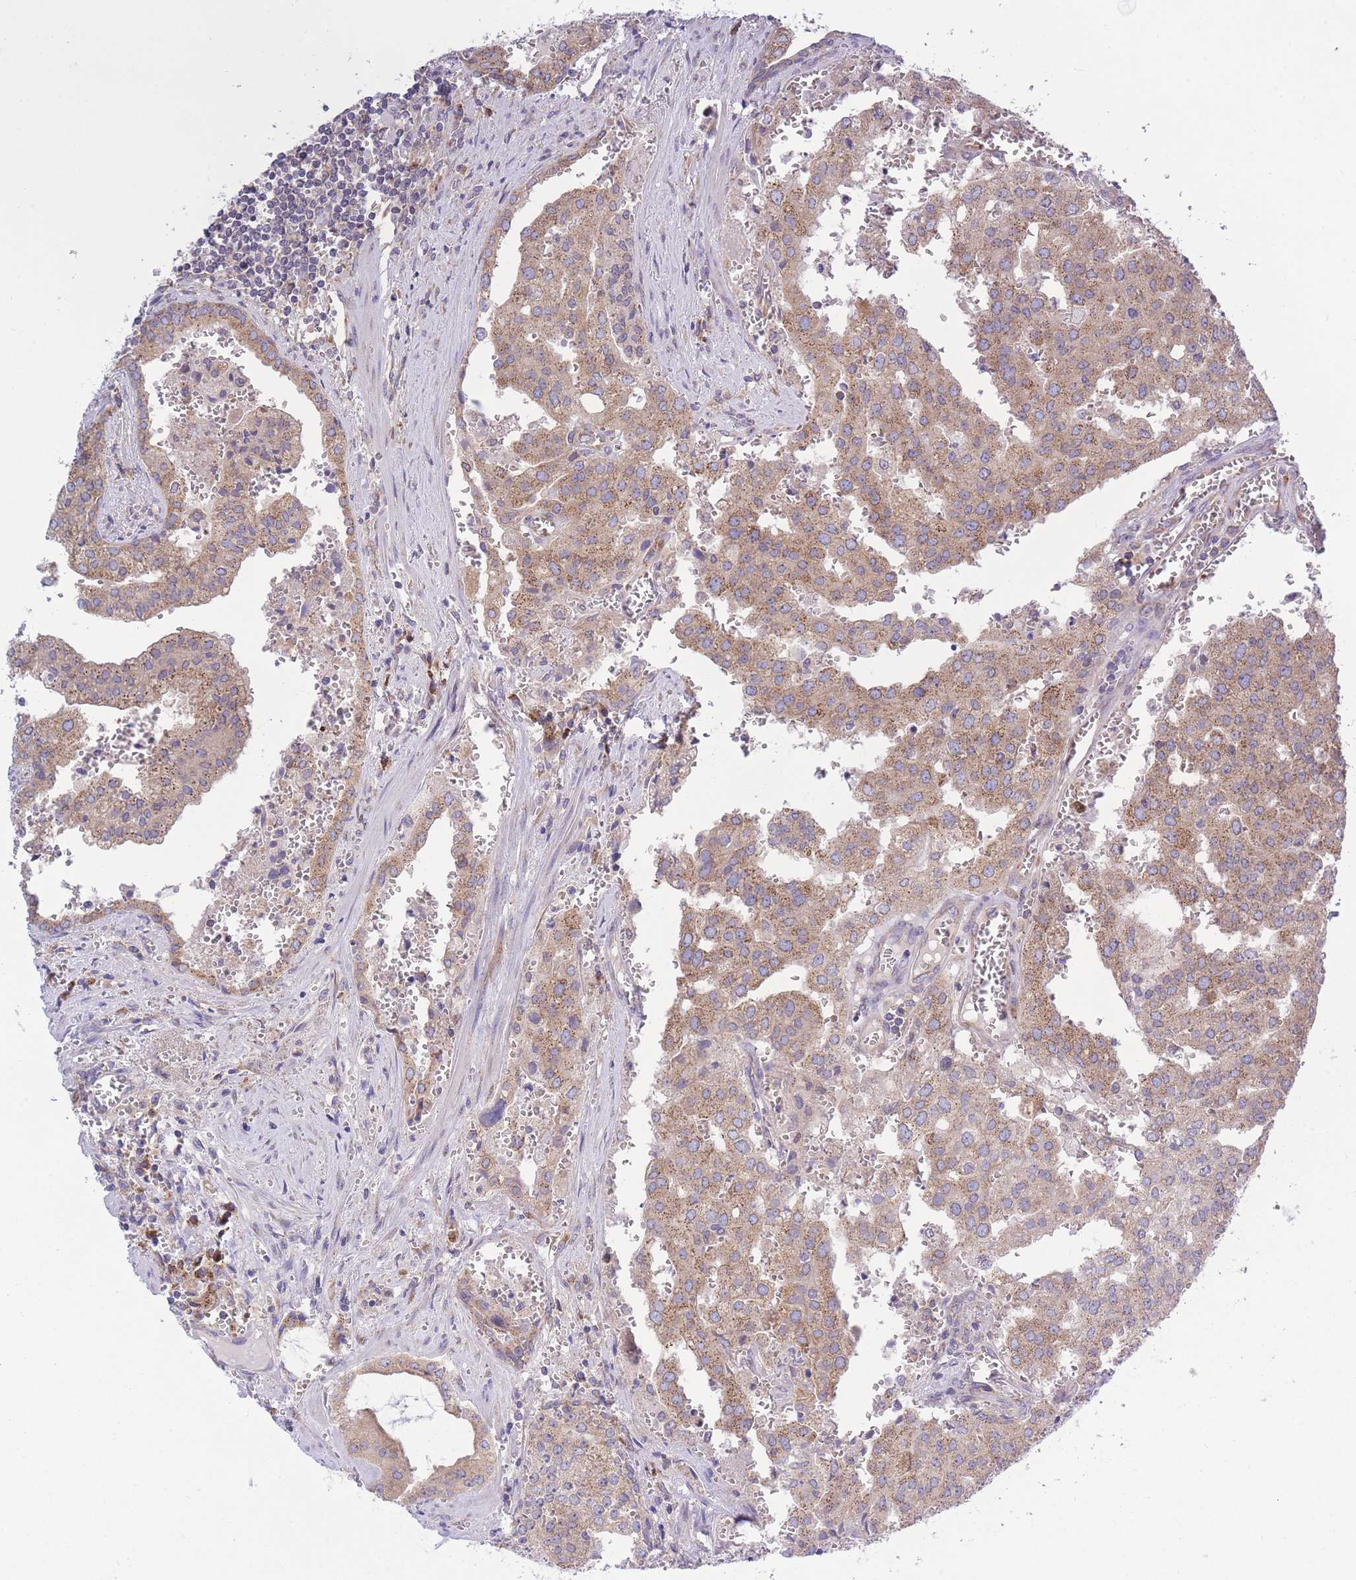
{"staining": {"intensity": "moderate", "quantity": ">75%", "location": "cytoplasmic/membranous"}, "tissue": "prostate cancer", "cell_type": "Tumor cells", "image_type": "cancer", "snomed": [{"axis": "morphology", "description": "Adenocarcinoma, High grade"}, {"axis": "topography", "description": "Prostate"}], "caption": "Protein expression analysis of human prostate adenocarcinoma (high-grade) reveals moderate cytoplasmic/membranous positivity in about >75% of tumor cells. (DAB (3,3'-diaminobenzidine) IHC with brightfield microscopy, high magnification).", "gene": "COPG2", "patient": {"sex": "male", "age": 68}}